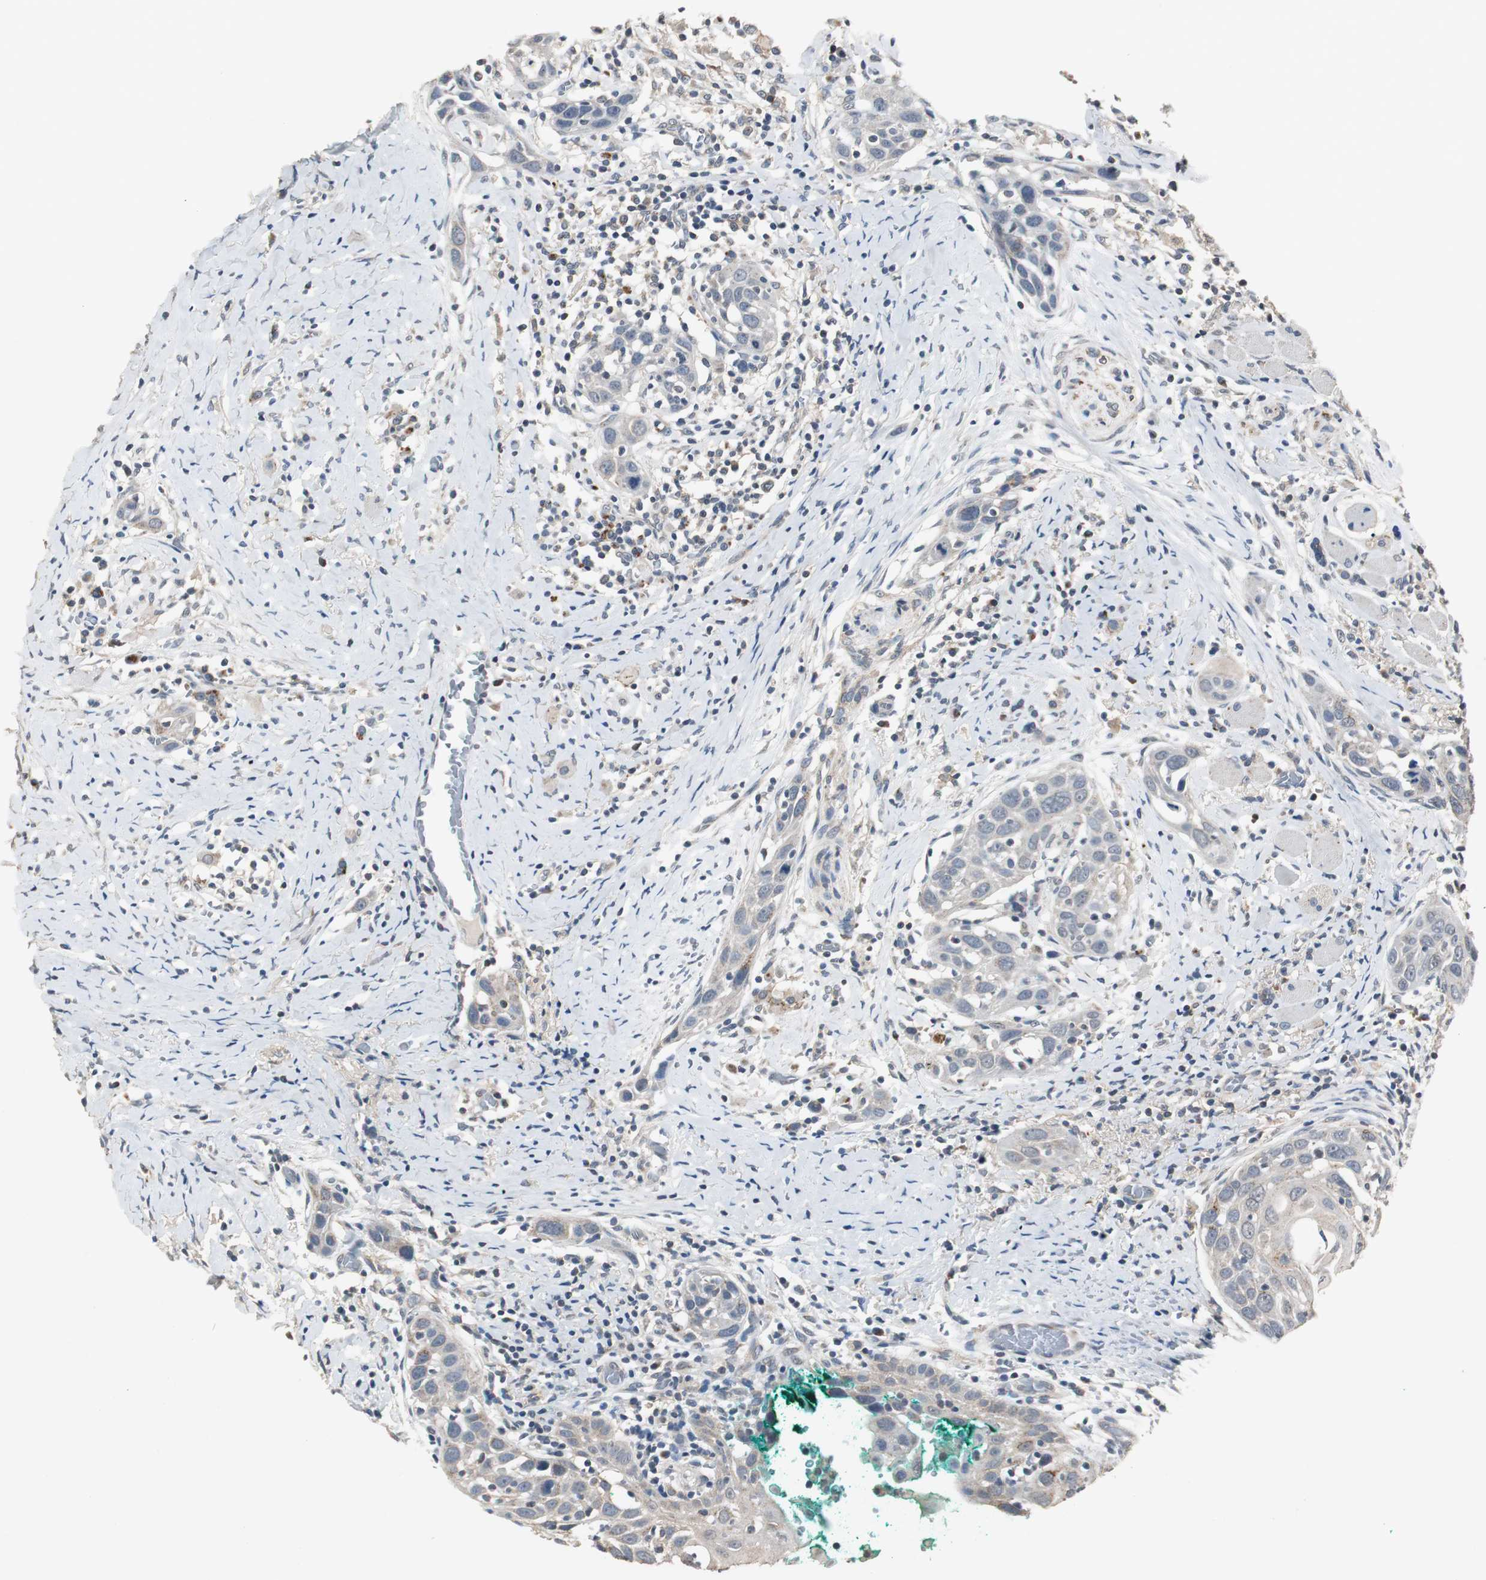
{"staining": {"intensity": "negative", "quantity": "none", "location": "none"}, "tissue": "head and neck cancer", "cell_type": "Tumor cells", "image_type": "cancer", "snomed": [{"axis": "morphology", "description": "Normal tissue, NOS"}, {"axis": "morphology", "description": "Squamous cell carcinoma, NOS"}, {"axis": "topography", "description": "Oral tissue"}, {"axis": "topography", "description": "Head-Neck"}], "caption": "This is an IHC photomicrograph of head and neck cancer (squamous cell carcinoma). There is no expression in tumor cells.", "gene": "PTPRN2", "patient": {"sex": "female", "age": 50}}